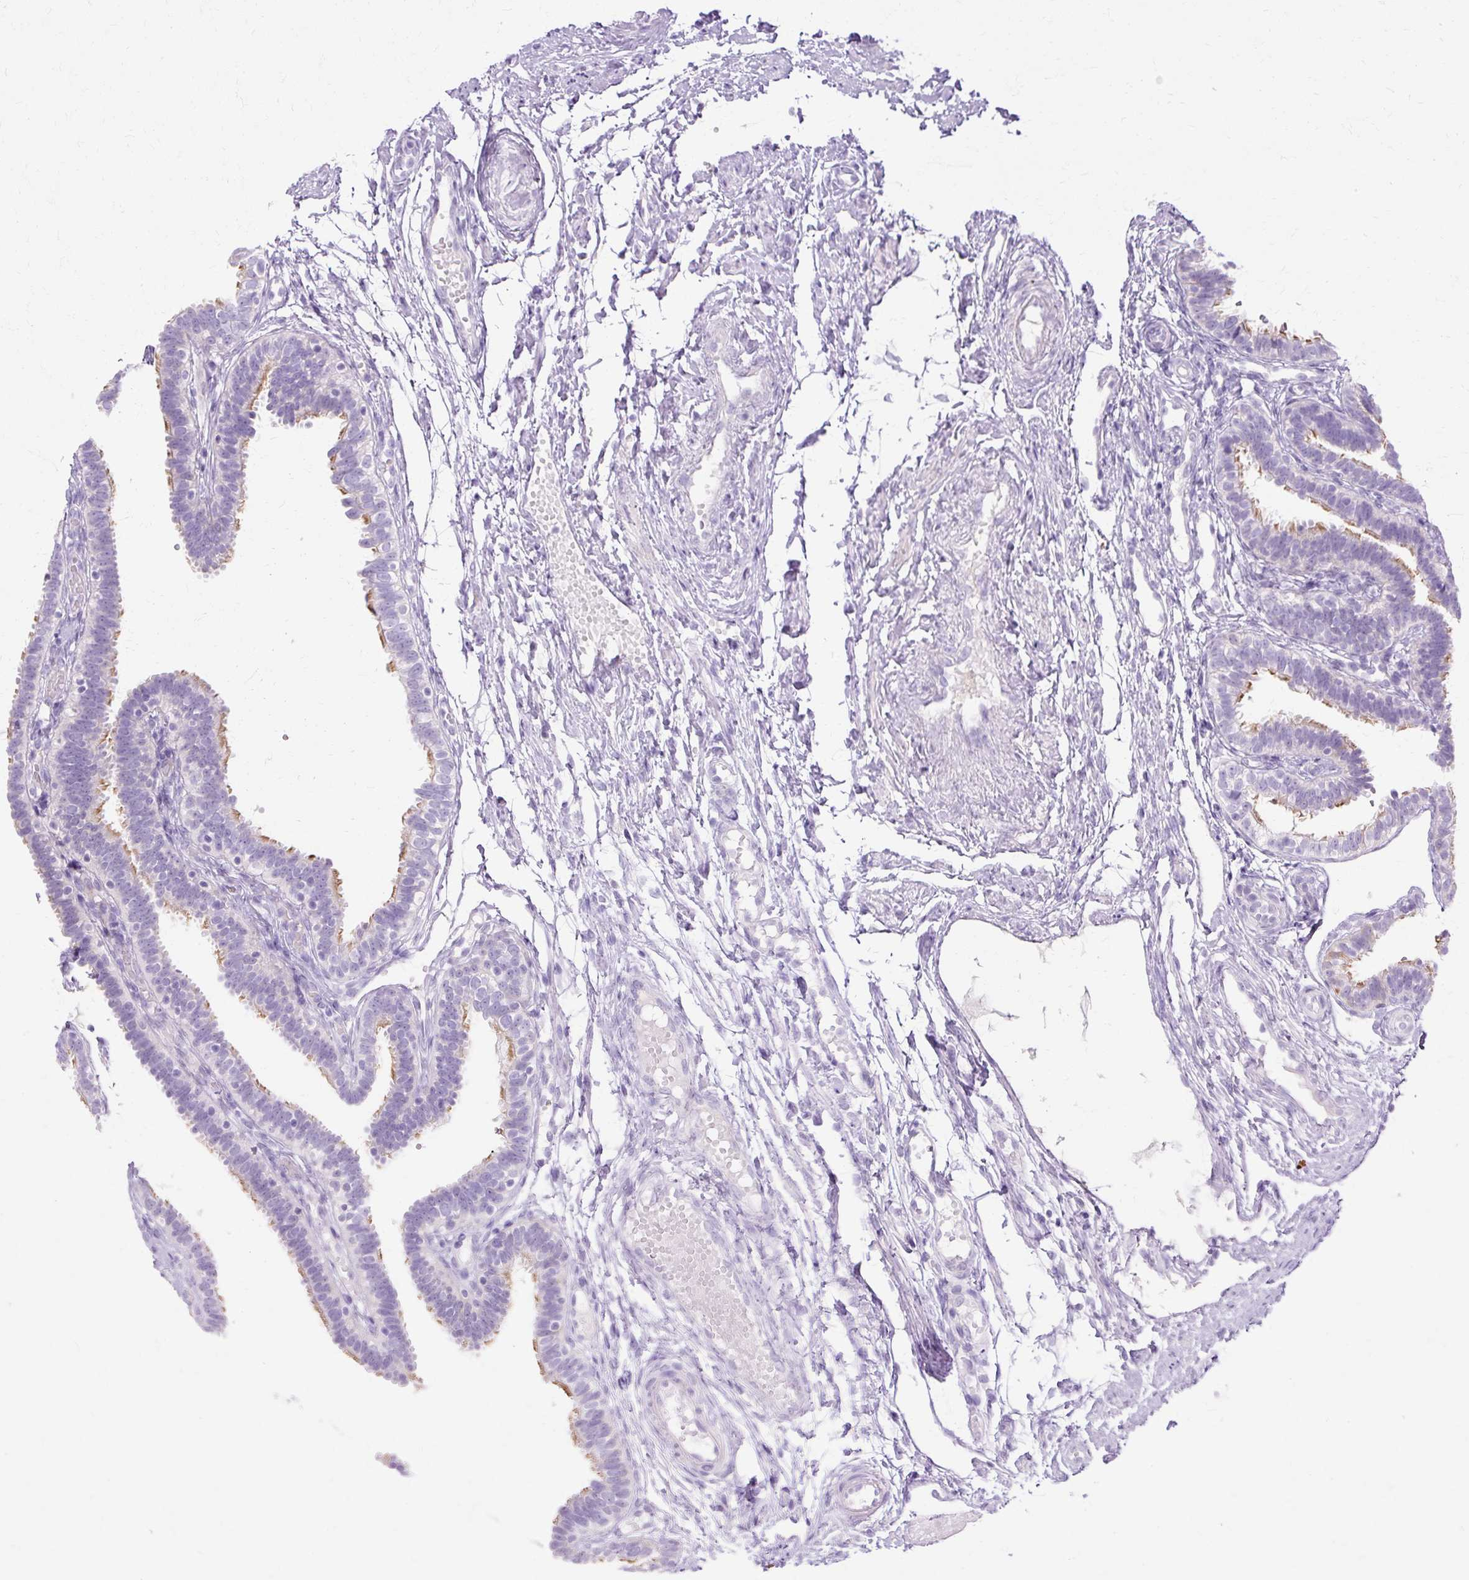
{"staining": {"intensity": "moderate", "quantity": "<25%", "location": "cytoplasmic/membranous"}, "tissue": "fallopian tube", "cell_type": "Glandular cells", "image_type": "normal", "snomed": [{"axis": "morphology", "description": "Normal tissue, NOS"}, {"axis": "topography", "description": "Fallopian tube"}], "caption": "An immunohistochemistry photomicrograph of normal tissue is shown. Protein staining in brown labels moderate cytoplasmic/membranous positivity in fallopian tube within glandular cells.", "gene": "HSD11B1", "patient": {"sex": "female", "age": 37}}